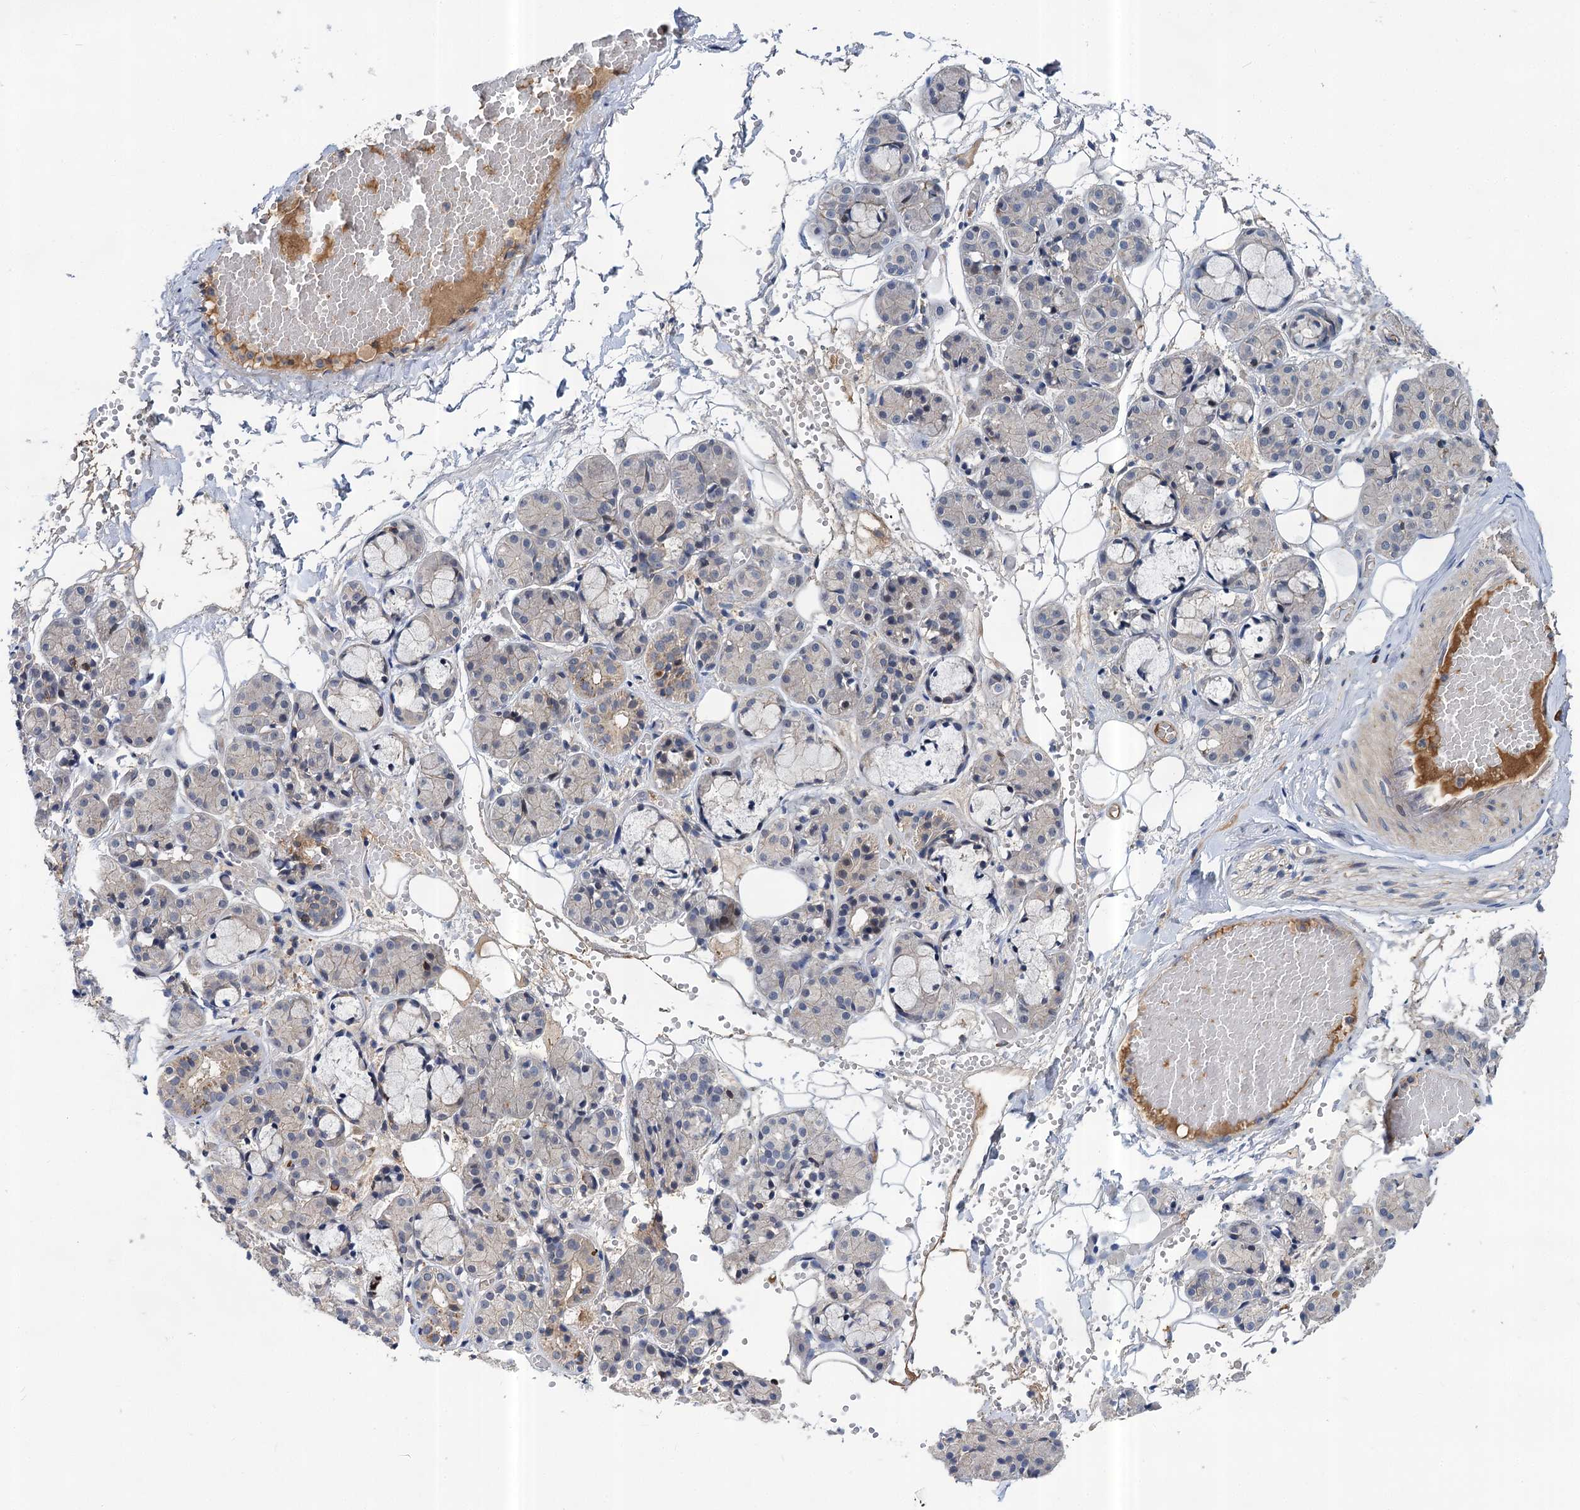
{"staining": {"intensity": "weak", "quantity": "<25%", "location": "cytoplasmic/membranous"}, "tissue": "salivary gland", "cell_type": "Glandular cells", "image_type": "normal", "snomed": [{"axis": "morphology", "description": "Normal tissue, NOS"}, {"axis": "topography", "description": "Salivary gland"}], "caption": "A histopathology image of salivary gland stained for a protein displays no brown staining in glandular cells. Nuclei are stained in blue.", "gene": "ABLIM1", "patient": {"sex": "male", "age": 63}}